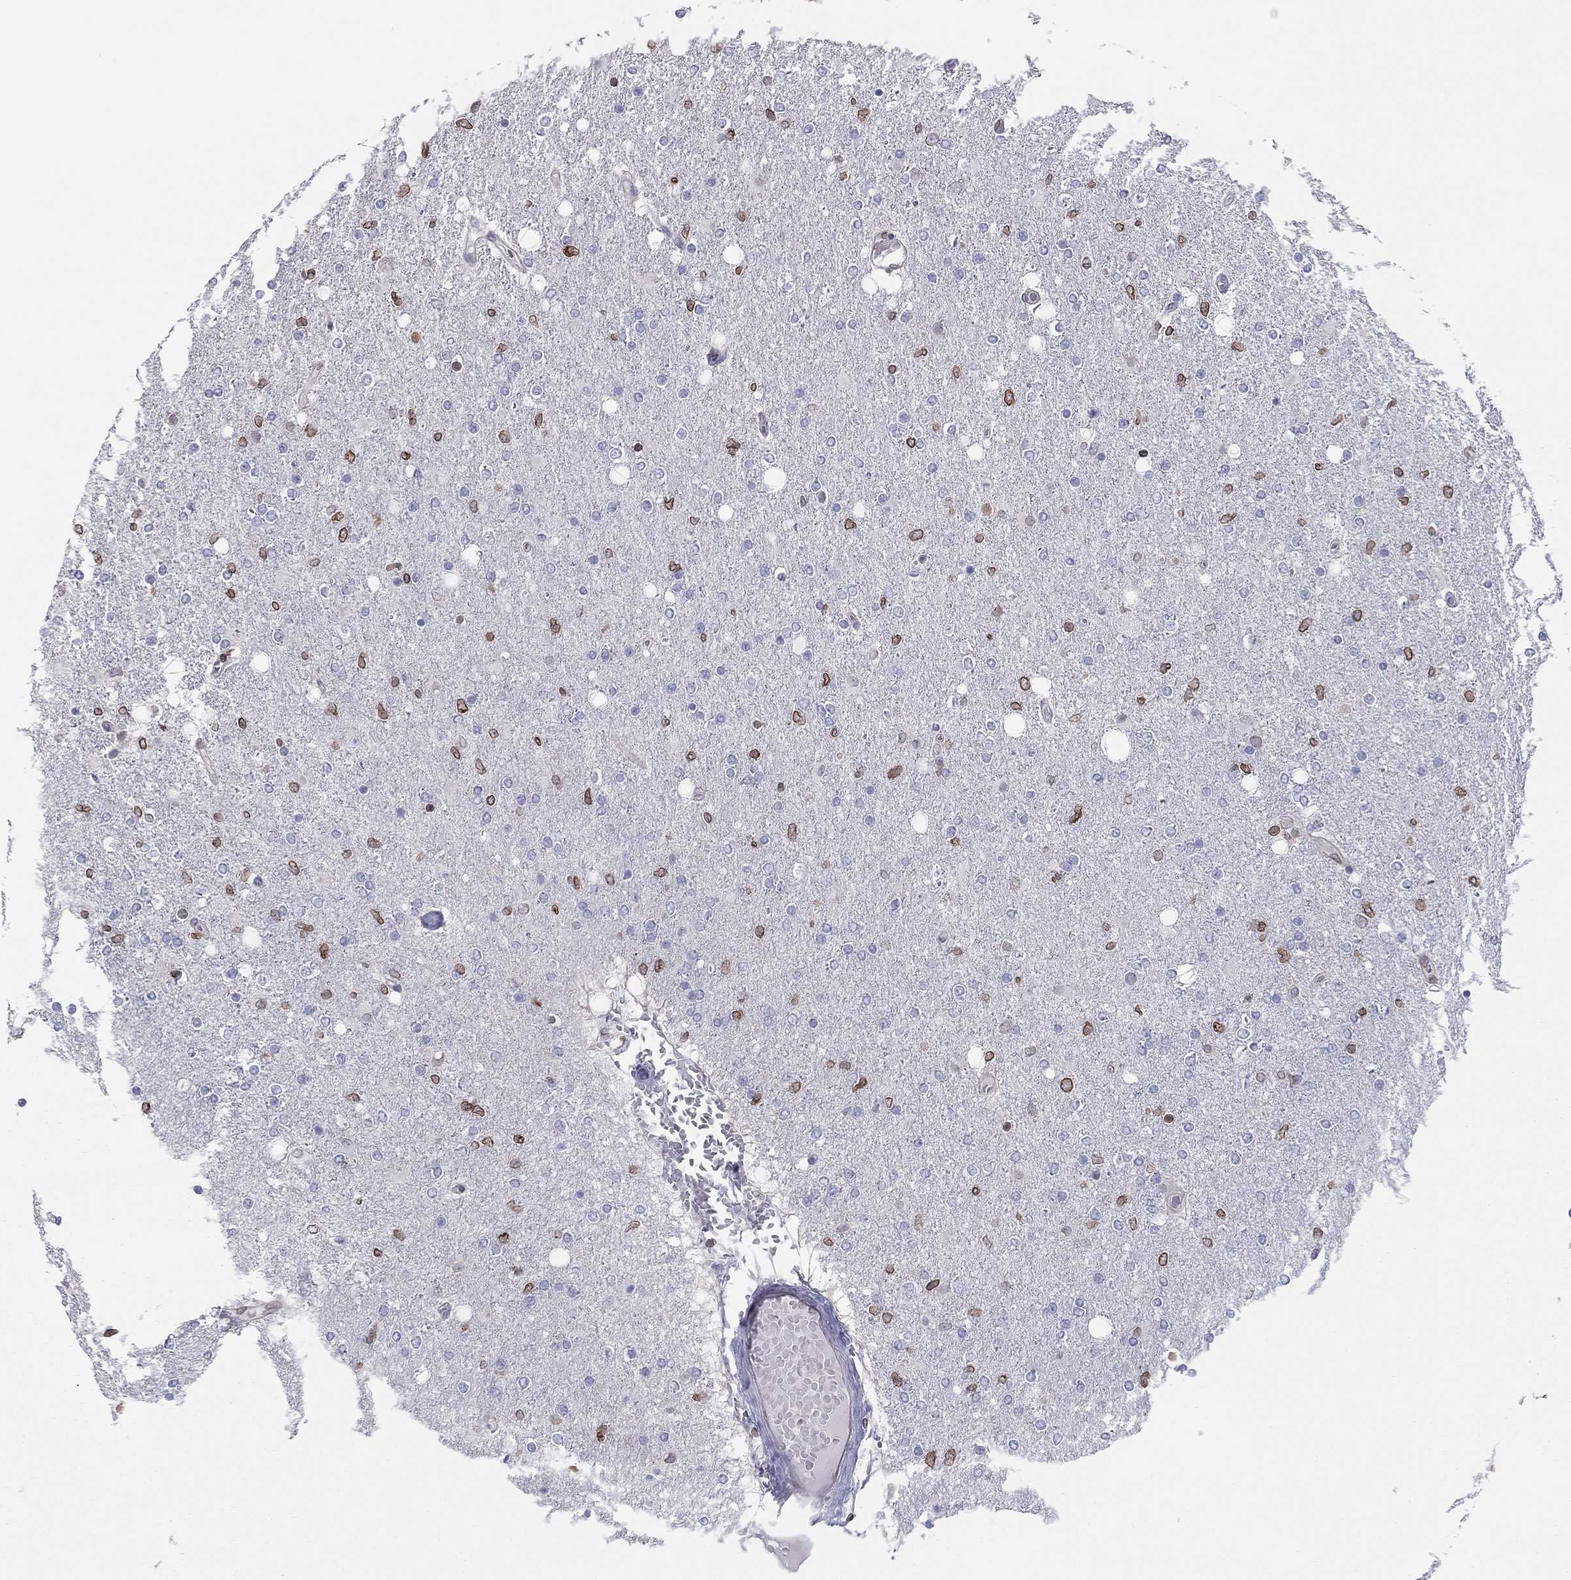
{"staining": {"intensity": "strong", "quantity": "<25%", "location": "cytoplasmic/membranous,nuclear"}, "tissue": "glioma", "cell_type": "Tumor cells", "image_type": "cancer", "snomed": [{"axis": "morphology", "description": "Glioma, malignant, High grade"}, {"axis": "topography", "description": "Cerebral cortex"}], "caption": "Glioma tissue demonstrates strong cytoplasmic/membranous and nuclear staining in about <25% of tumor cells, visualized by immunohistochemistry.", "gene": "ESPL1", "patient": {"sex": "male", "age": 70}}